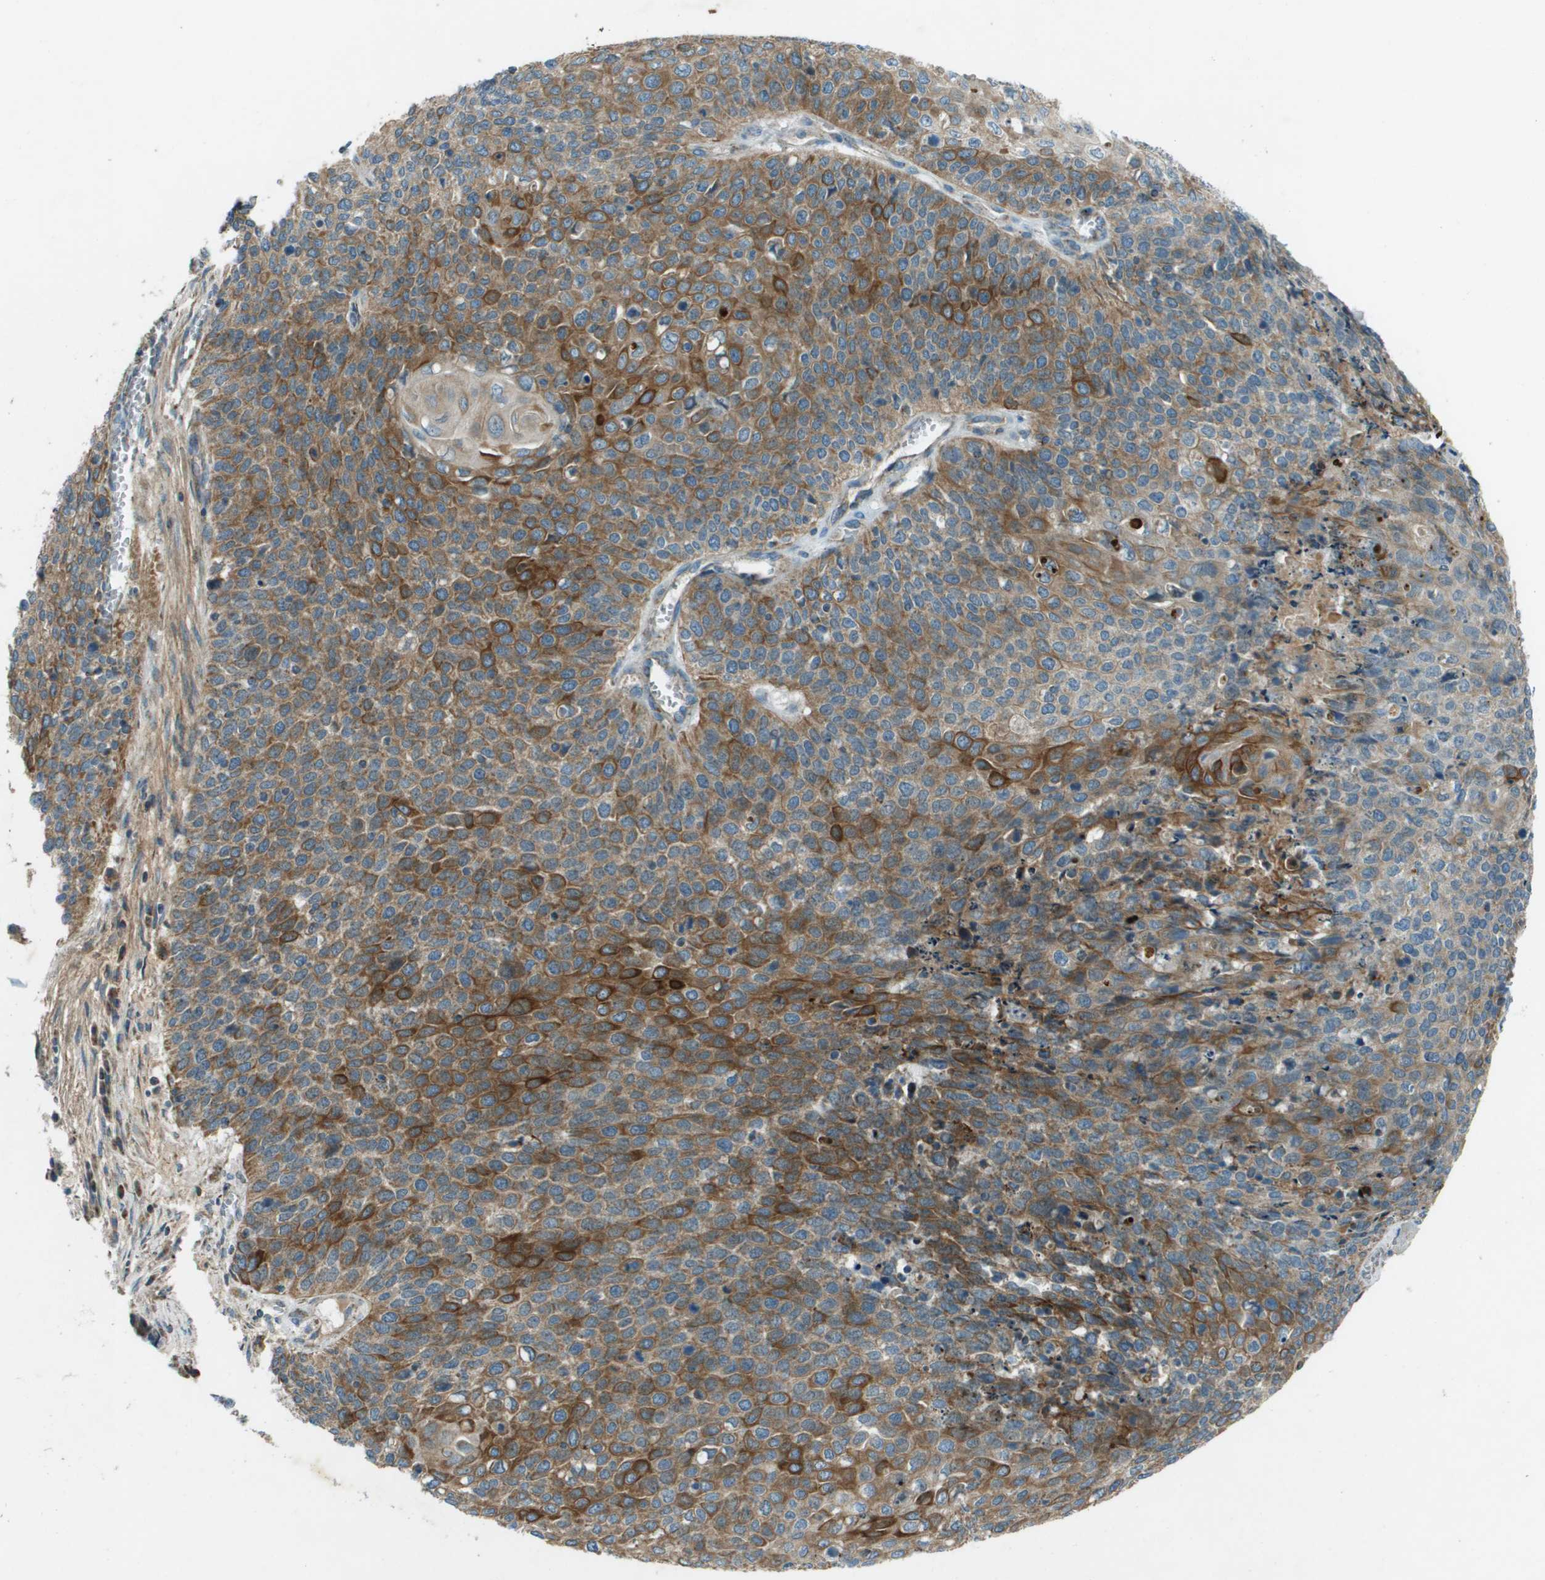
{"staining": {"intensity": "moderate", "quantity": ">75%", "location": "cytoplasmic/membranous"}, "tissue": "cervical cancer", "cell_type": "Tumor cells", "image_type": "cancer", "snomed": [{"axis": "morphology", "description": "Squamous cell carcinoma, NOS"}, {"axis": "topography", "description": "Cervix"}], "caption": "Cervical cancer (squamous cell carcinoma) stained with a protein marker reveals moderate staining in tumor cells.", "gene": "MIGA1", "patient": {"sex": "female", "age": 39}}